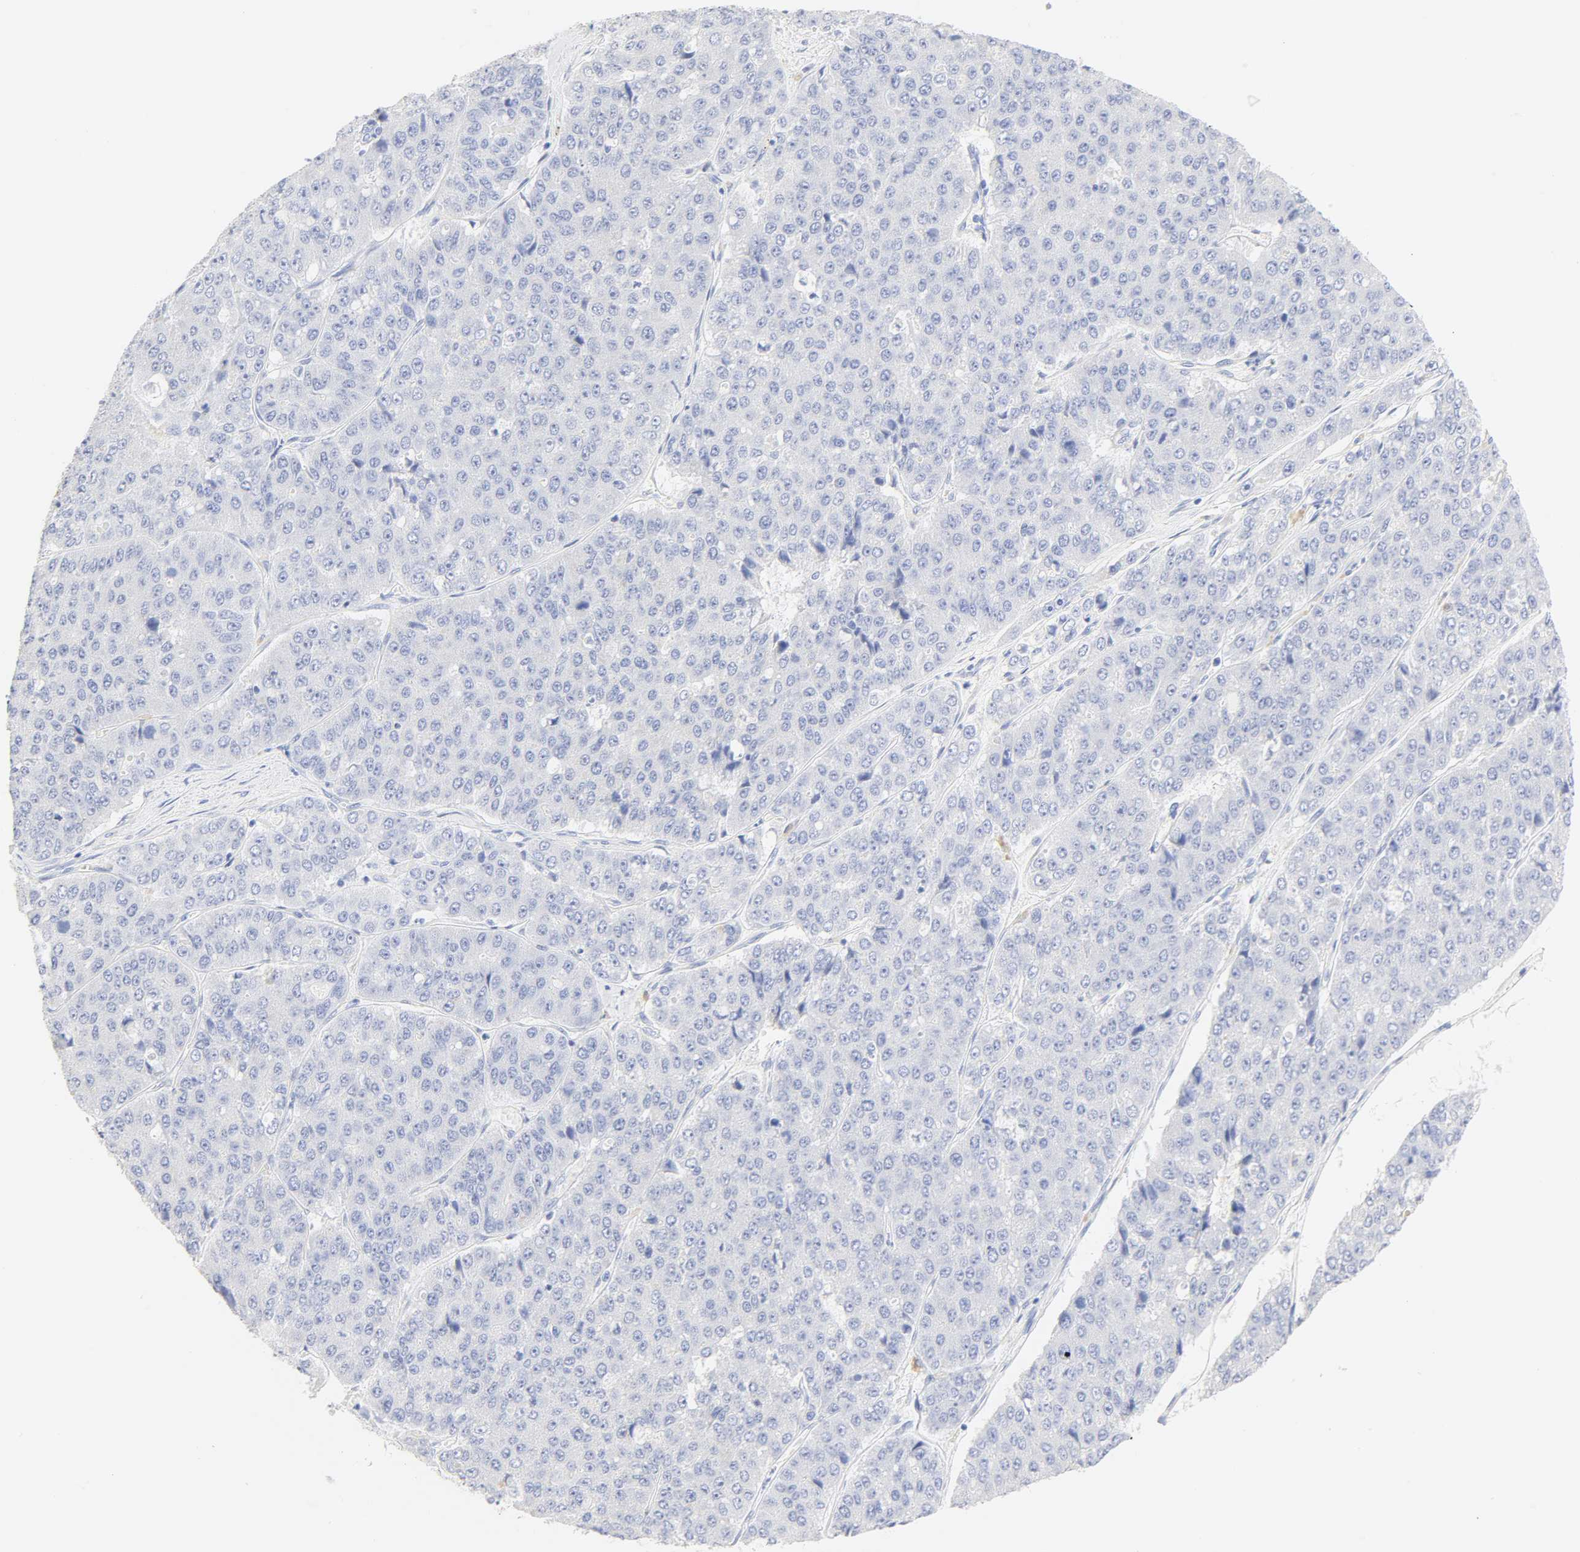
{"staining": {"intensity": "negative", "quantity": "none", "location": "none"}, "tissue": "pancreatic cancer", "cell_type": "Tumor cells", "image_type": "cancer", "snomed": [{"axis": "morphology", "description": "Adenocarcinoma, NOS"}, {"axis": "topography", "description": "Pancreas"}], "caption": "Human adenocarcinoma (pancreatic) stained for a protein using immunohistochemistry demonstrates no positivity in tumor cells.", "gene": "SLCO1B3", "patient": {"sex": "male", "age": 50}}